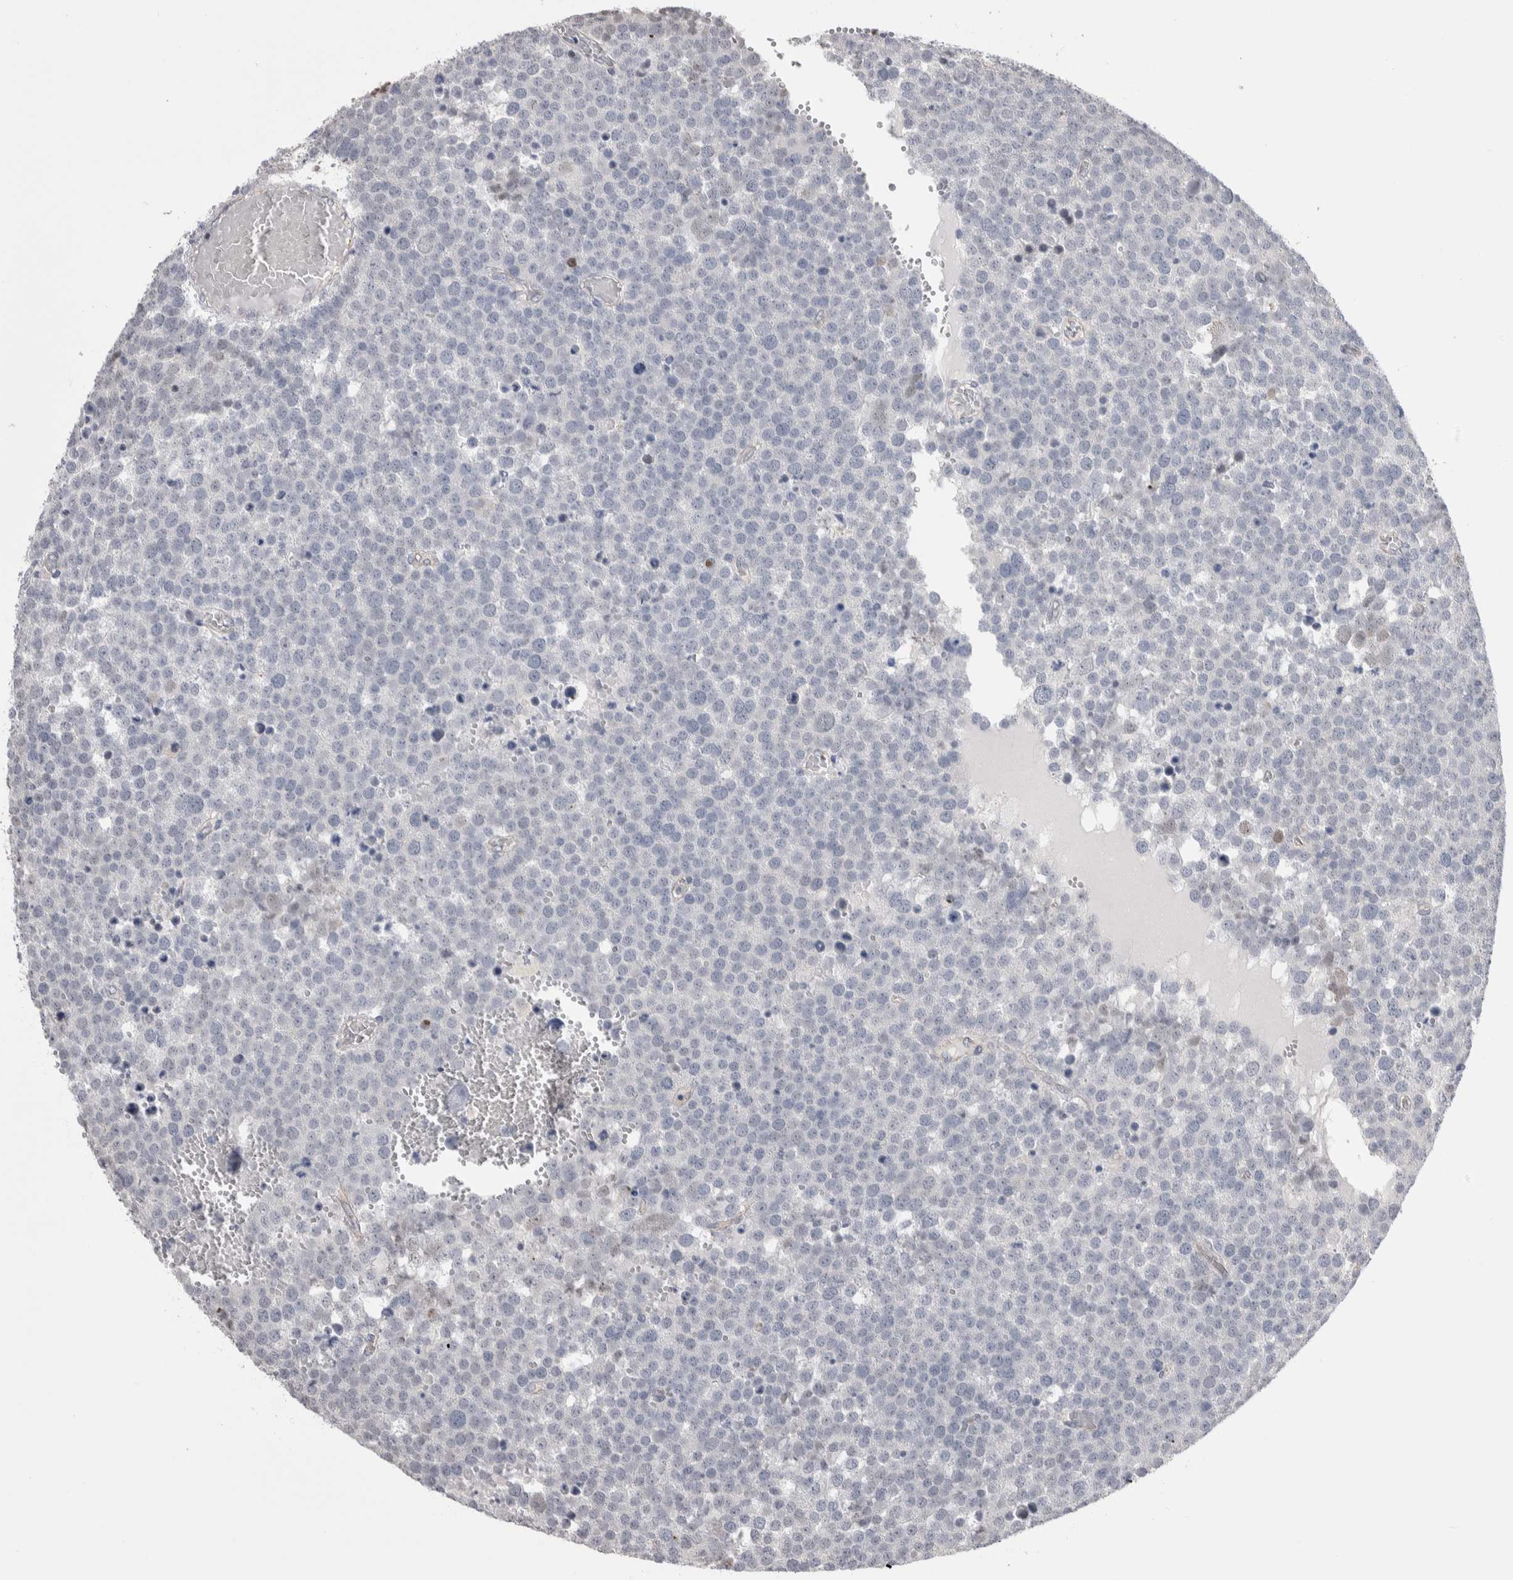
{"staining": {"intensity": "negative", "quantity": "none", "location": "none"}, "tissue": "testis cancer", "cell_type": "Tumor cells", "image_type": "cancer", "snomed": [{"axis": "morphology", "description": "Seminoma, NOS"}, {"axis": "topography", "description": "Testis"}], "caption": "This is an immunohistochemistry histopathology image of human testis cancer. There is no positivity in tumor cells.", "gene": "ZBTB49", "patient": {"sex": "male", "age": 71}}